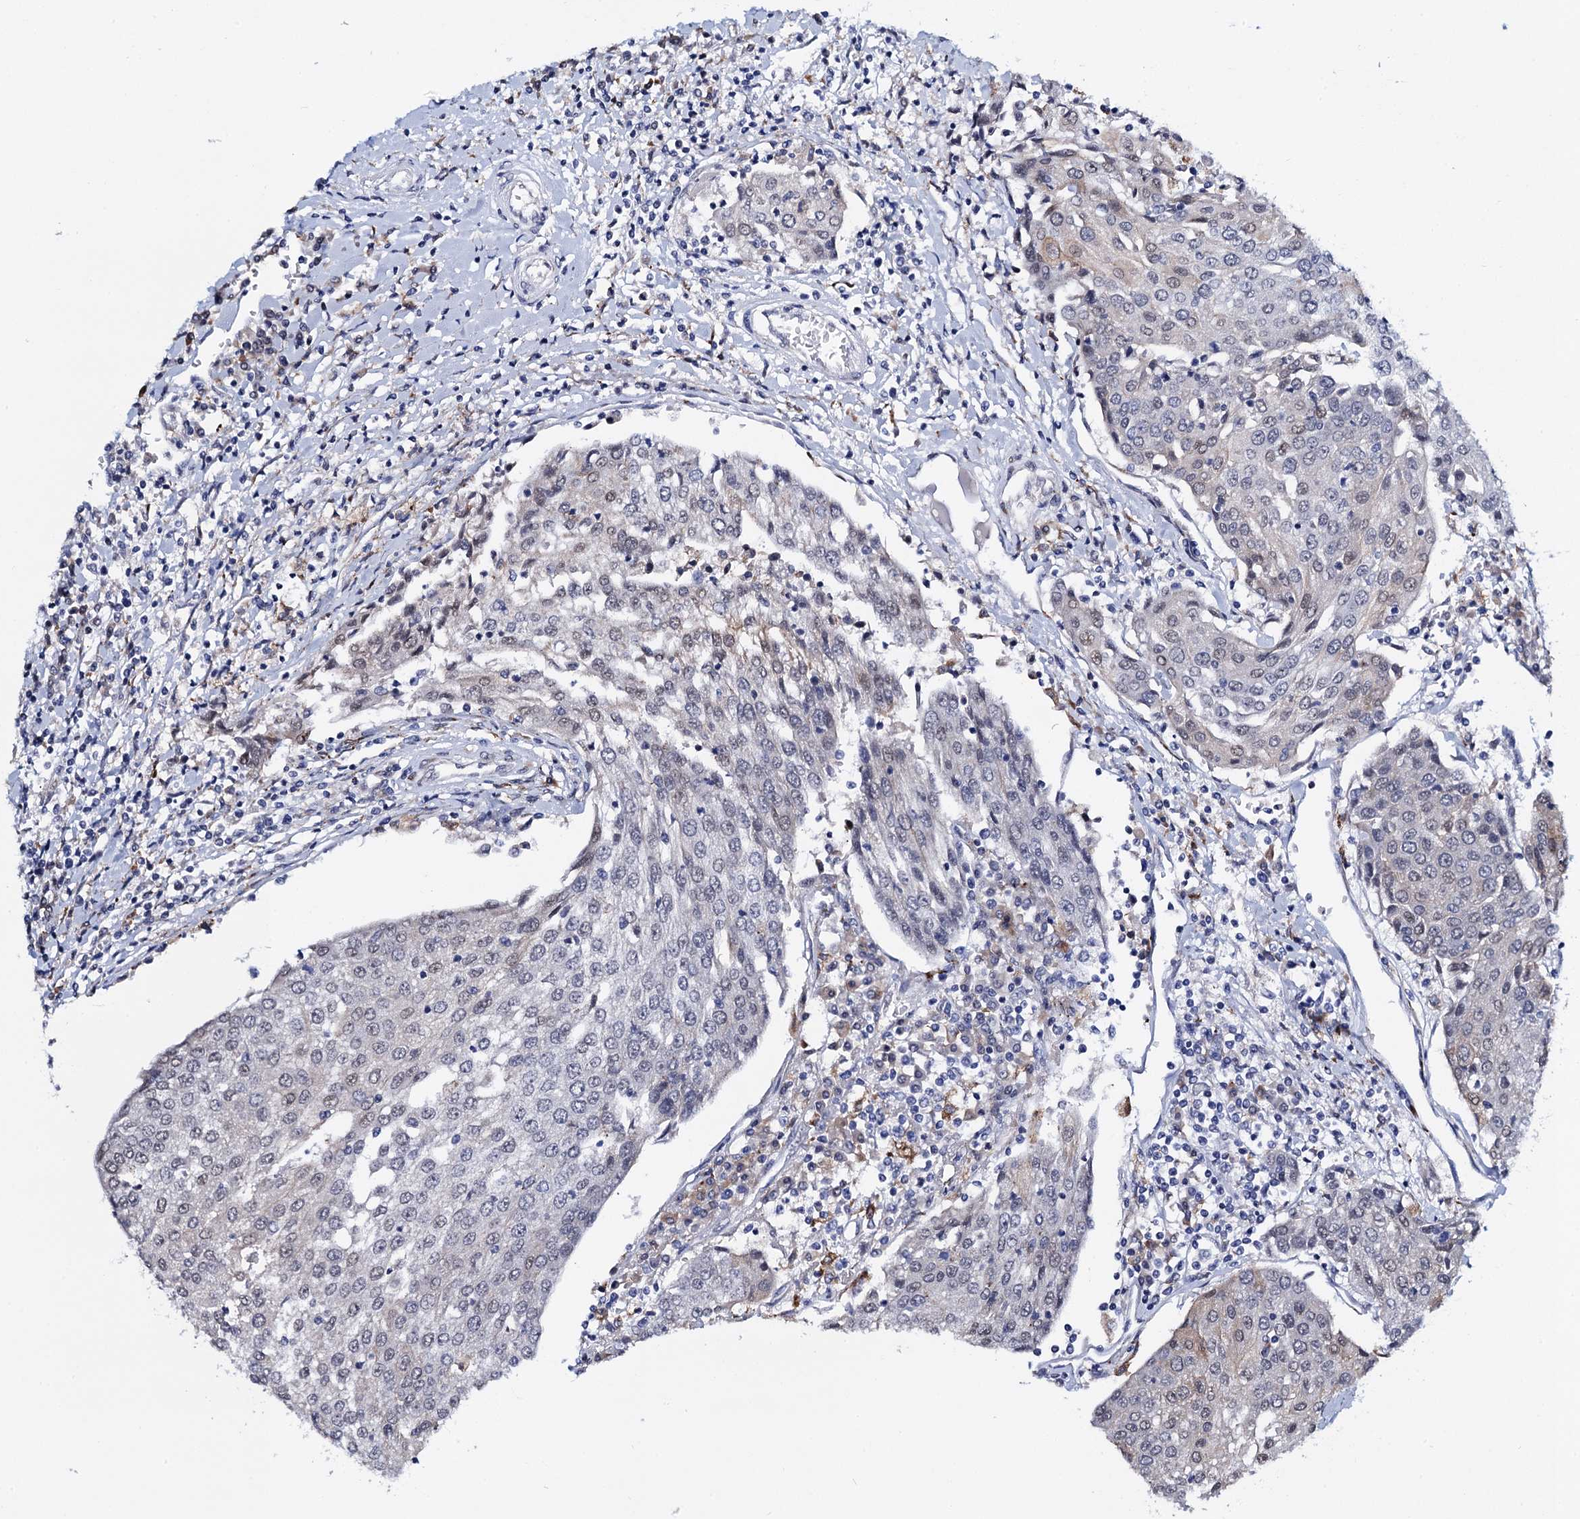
{"staining": {"intensity": "negative", "quantity": "none", "location": "none"}, "tissue": "urothelial cancer", "cell_type": "Tumor cells", "image_type": "cancer", "snomed": [{"axis": "morphology", "description": "Urothelial carcinoma, High grade"}, {"axis": "topography", "description": "Urinary bladder"}], "caption": "Protein analysis of urothelial cancer shows no significant positivity in tumor cells. (Brightfield microscopy of DAB (3,3'-diaminobenzidine) immunohistochemistry at high magnification).", "gene": "SLC7A10", "patient": {"sex": "female", "age": 85}}